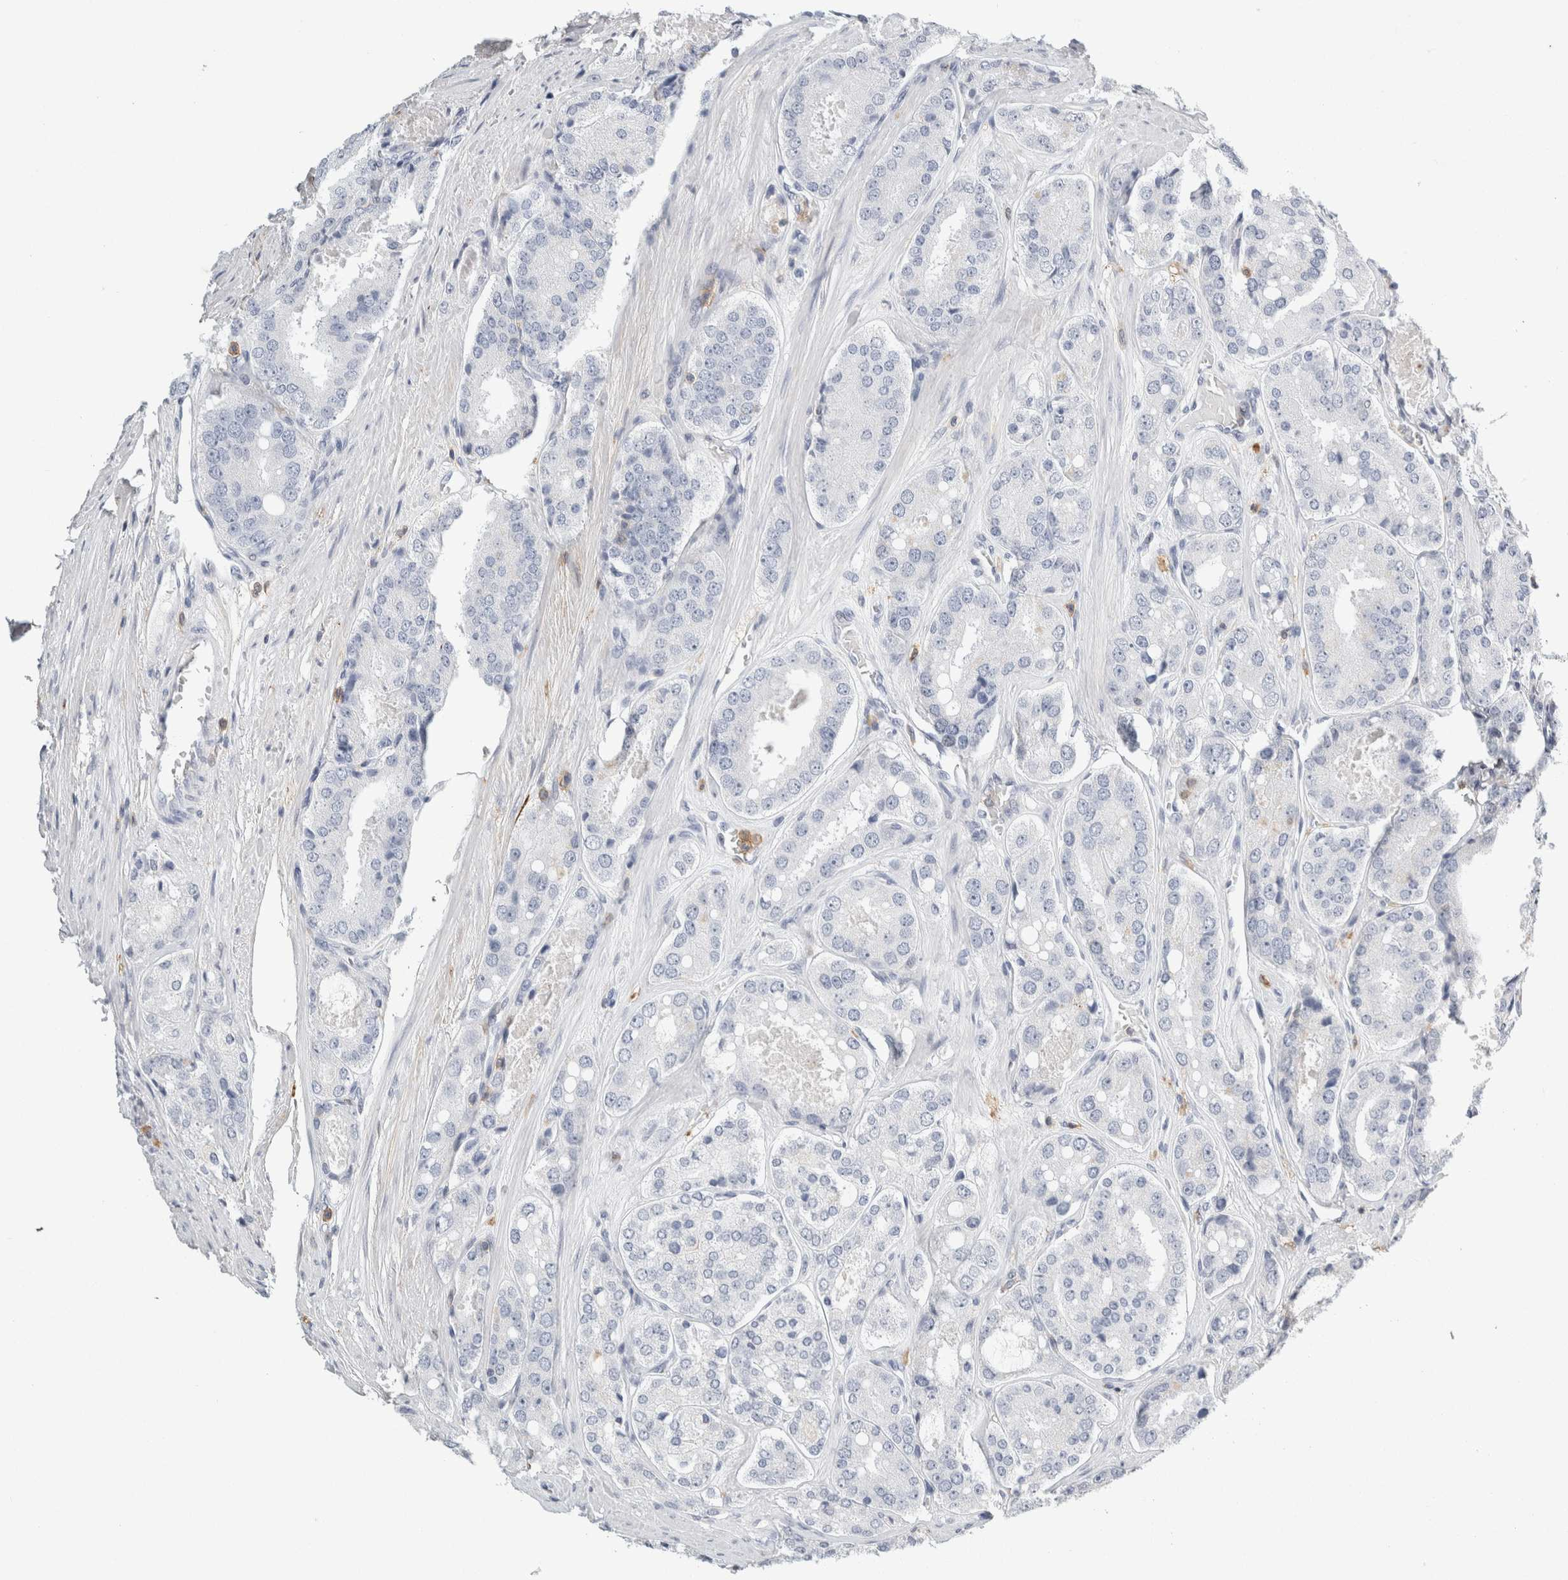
{"staining": {"intensity": "negative", "quantity": "none", "location": "none"}, "tissue": "prostate cancer", "cell_type": "Tumor cells", "image_type": "cancer", "snomed": [{"axis": "morphology", "description": "Adenocarcinoma, High grade"}, {"axis": "topography", "description": "Prostate"}], "caption": "The photomicrograph shows no staining of tumor cells in prostate cancer (adenocarcinoma (high-grade)).", "gene": "P2RY2", "patient": {"sex": "male", "age": 65}}